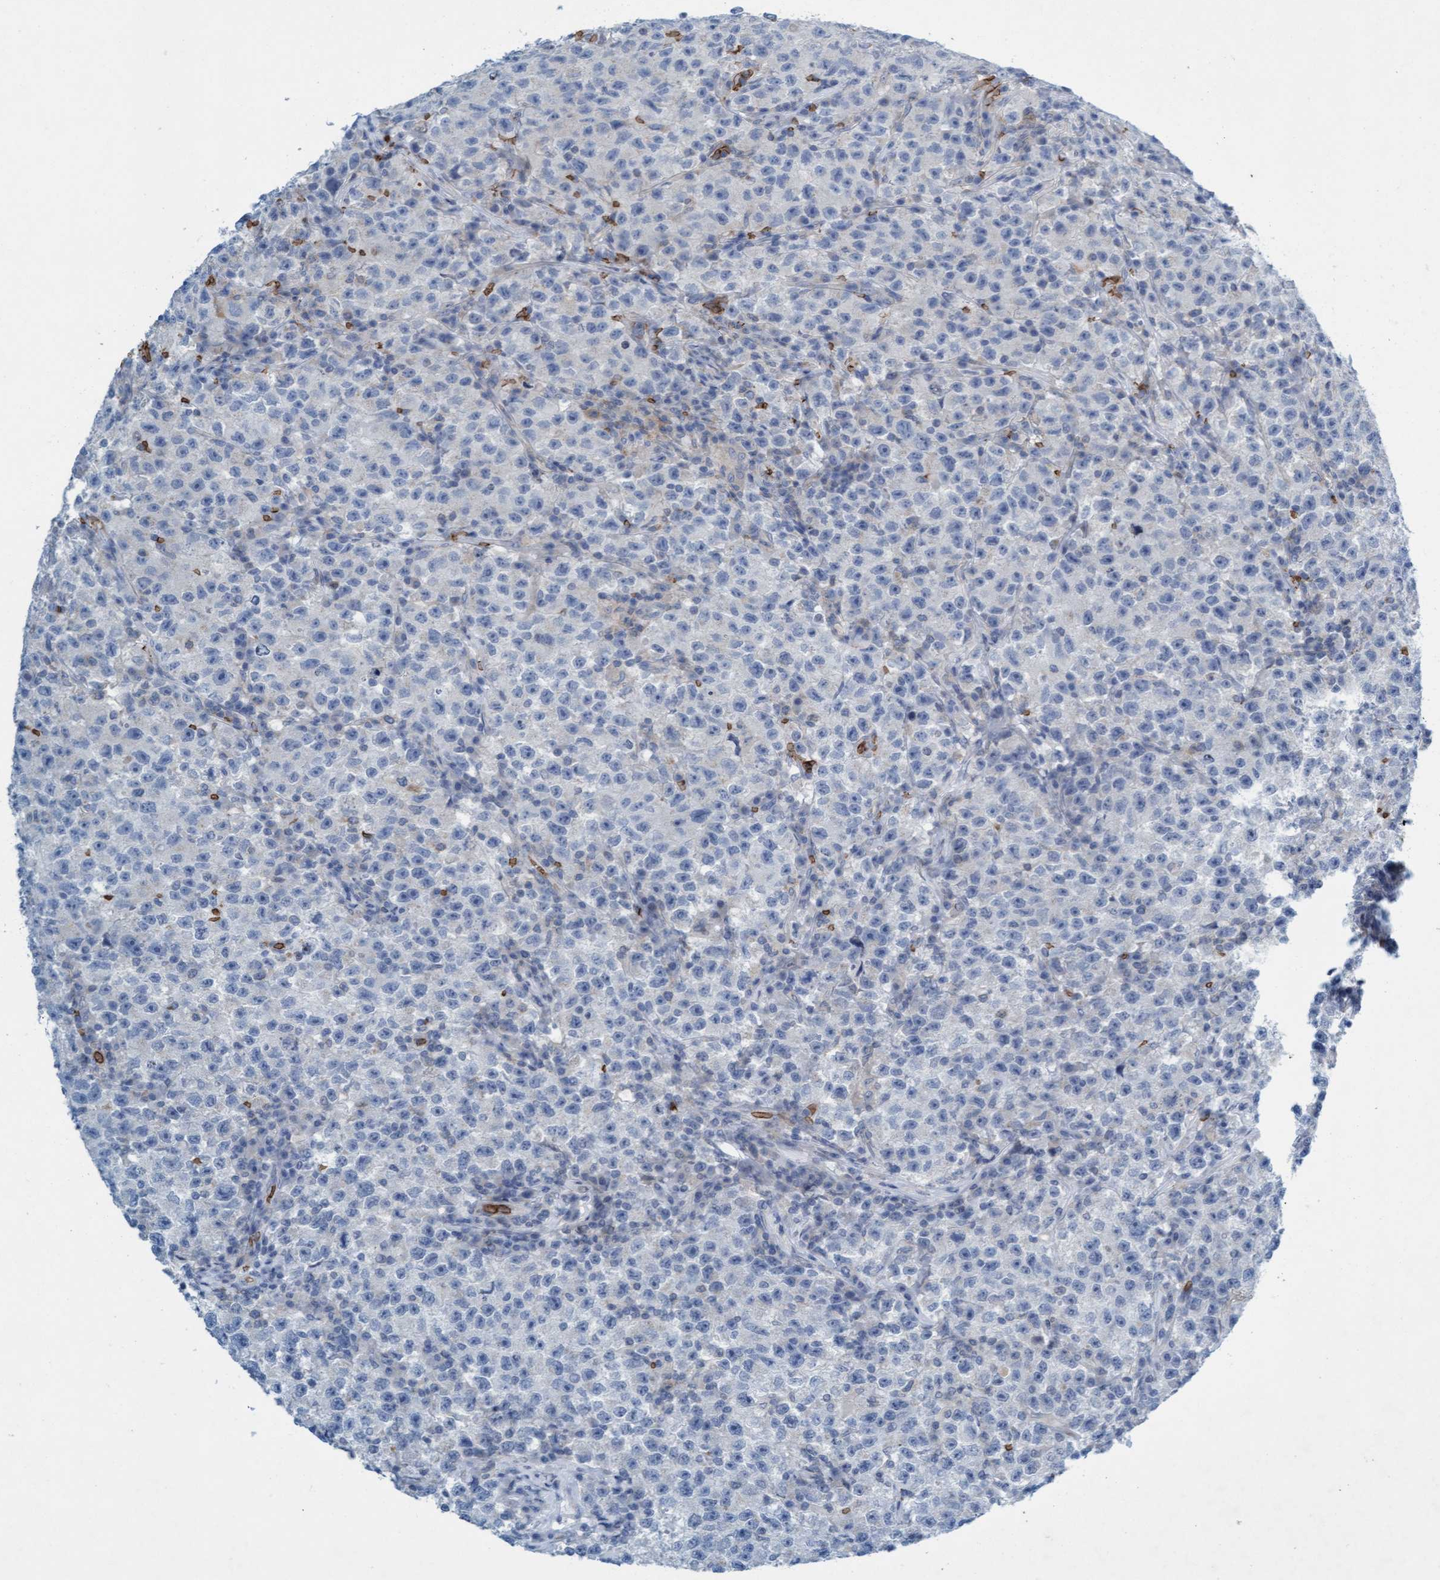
{"staining": {"intensity": "negative", "quantity": "none", "location": "none"}, "tissue": "testis cancer", "cell_type": "Tumor cells", "image_type": "cancer", "snomed": [{"axis": "morphology", "description": "Seminoma, NOS"}, {"axis": "topography", "description": "Testis"}], "caption": "This is an immunohistochemistry (IHC) photomicrograph of testis cancer (seminoma). There is no expression in tumor cells.", "gene": "SPEM2", "patient": {"sex": "male", "age": 22}}